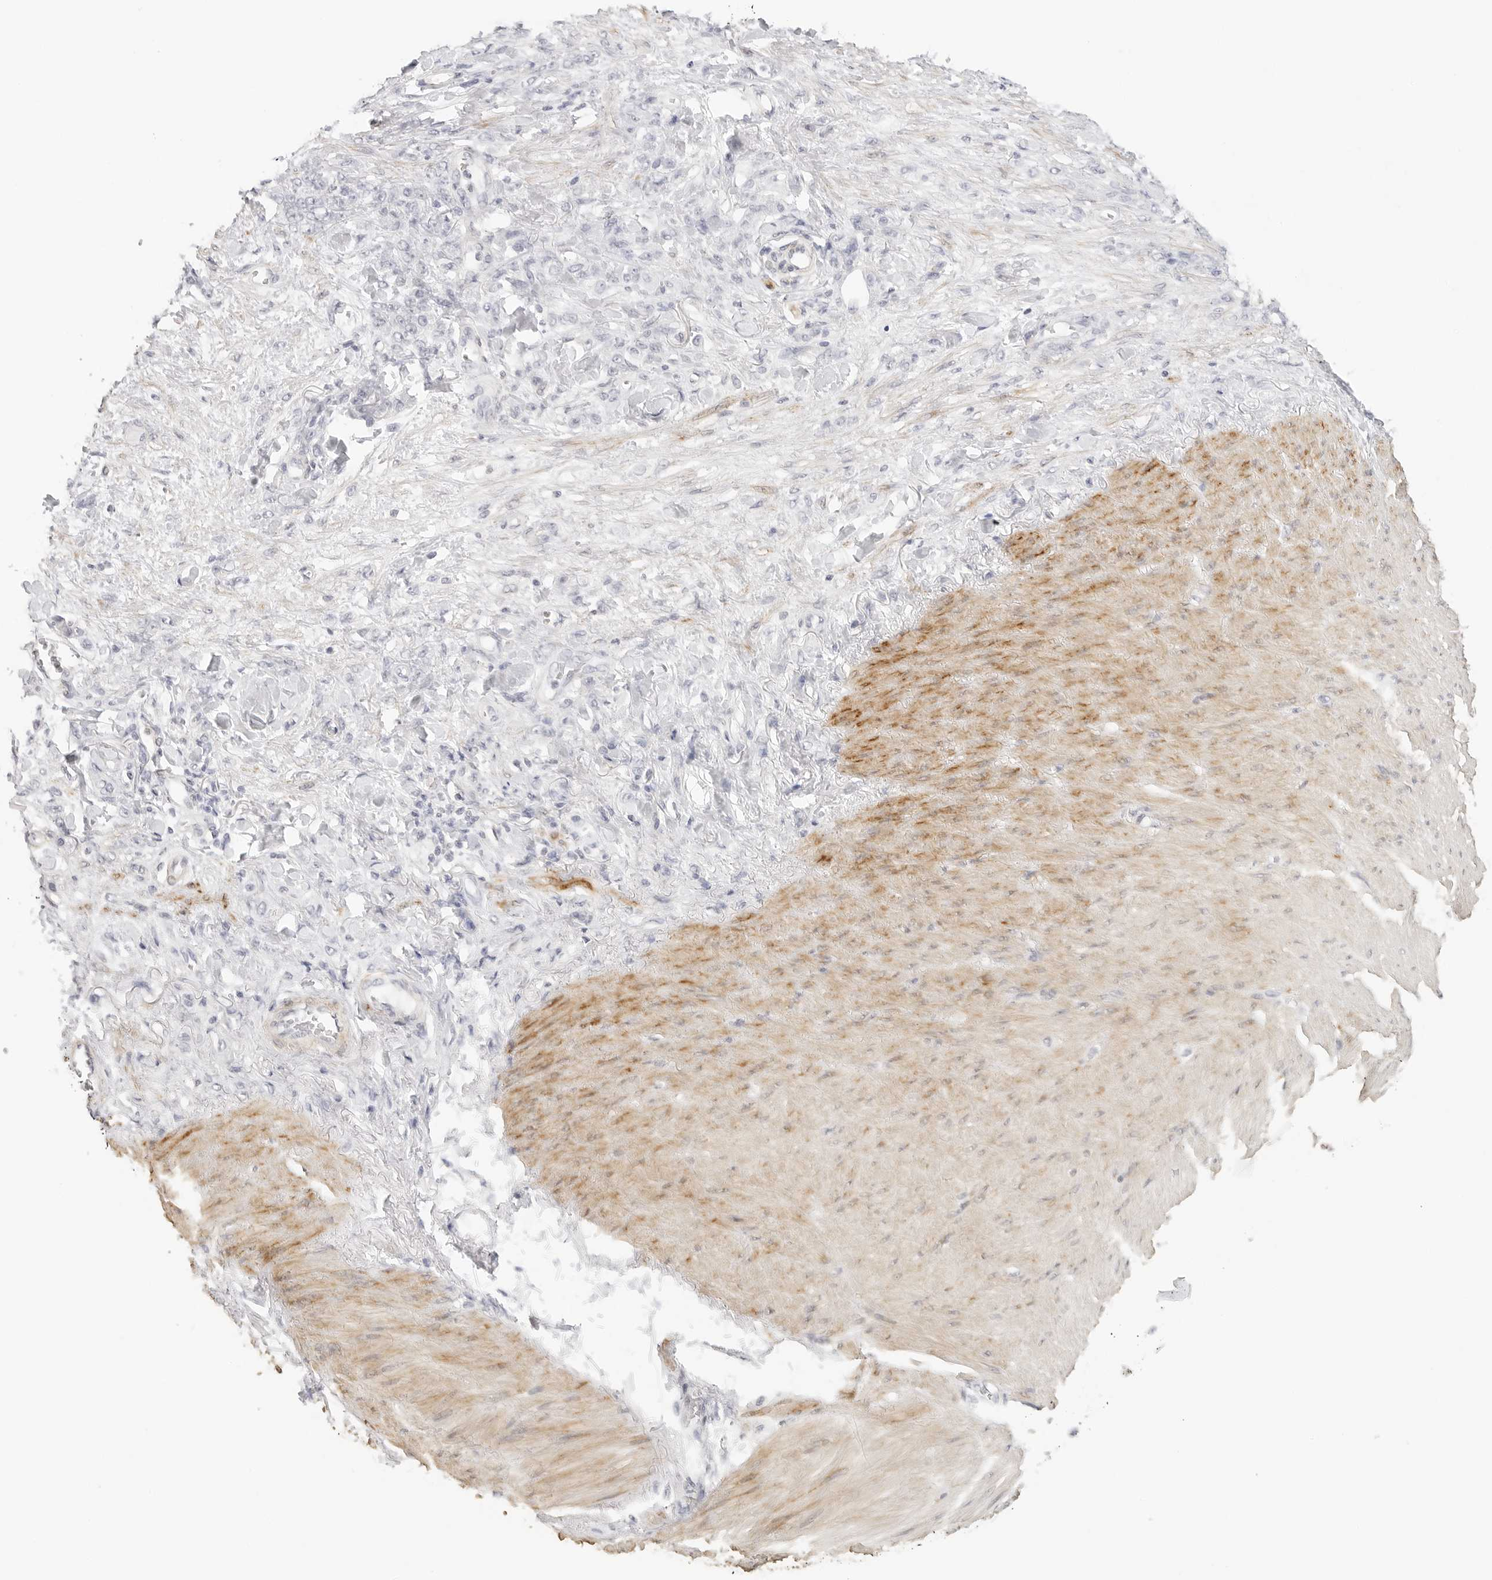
{"staining": {"intensity": "negative", "quantity": "none", "location": "none"}, "tissue": "stomach cancer", "cell_type": "Tumor cells", "image_type": "cancer", "snomed": [{"axis": "morphology", "description": "Normal tissue, NOS"}, {"axis": "morphology", "description": "Adenocarcinoma, NOS"}, {"axis": "topography", "description": "Stomach"}], "caption": "IHC photomicrograph of human adenocarcinoma (stomach) stained for a protein (brown), which reveals no staining in tumor cells.", "gene": "PCDH19", "patient": {"sex": "male", "age": 82}}